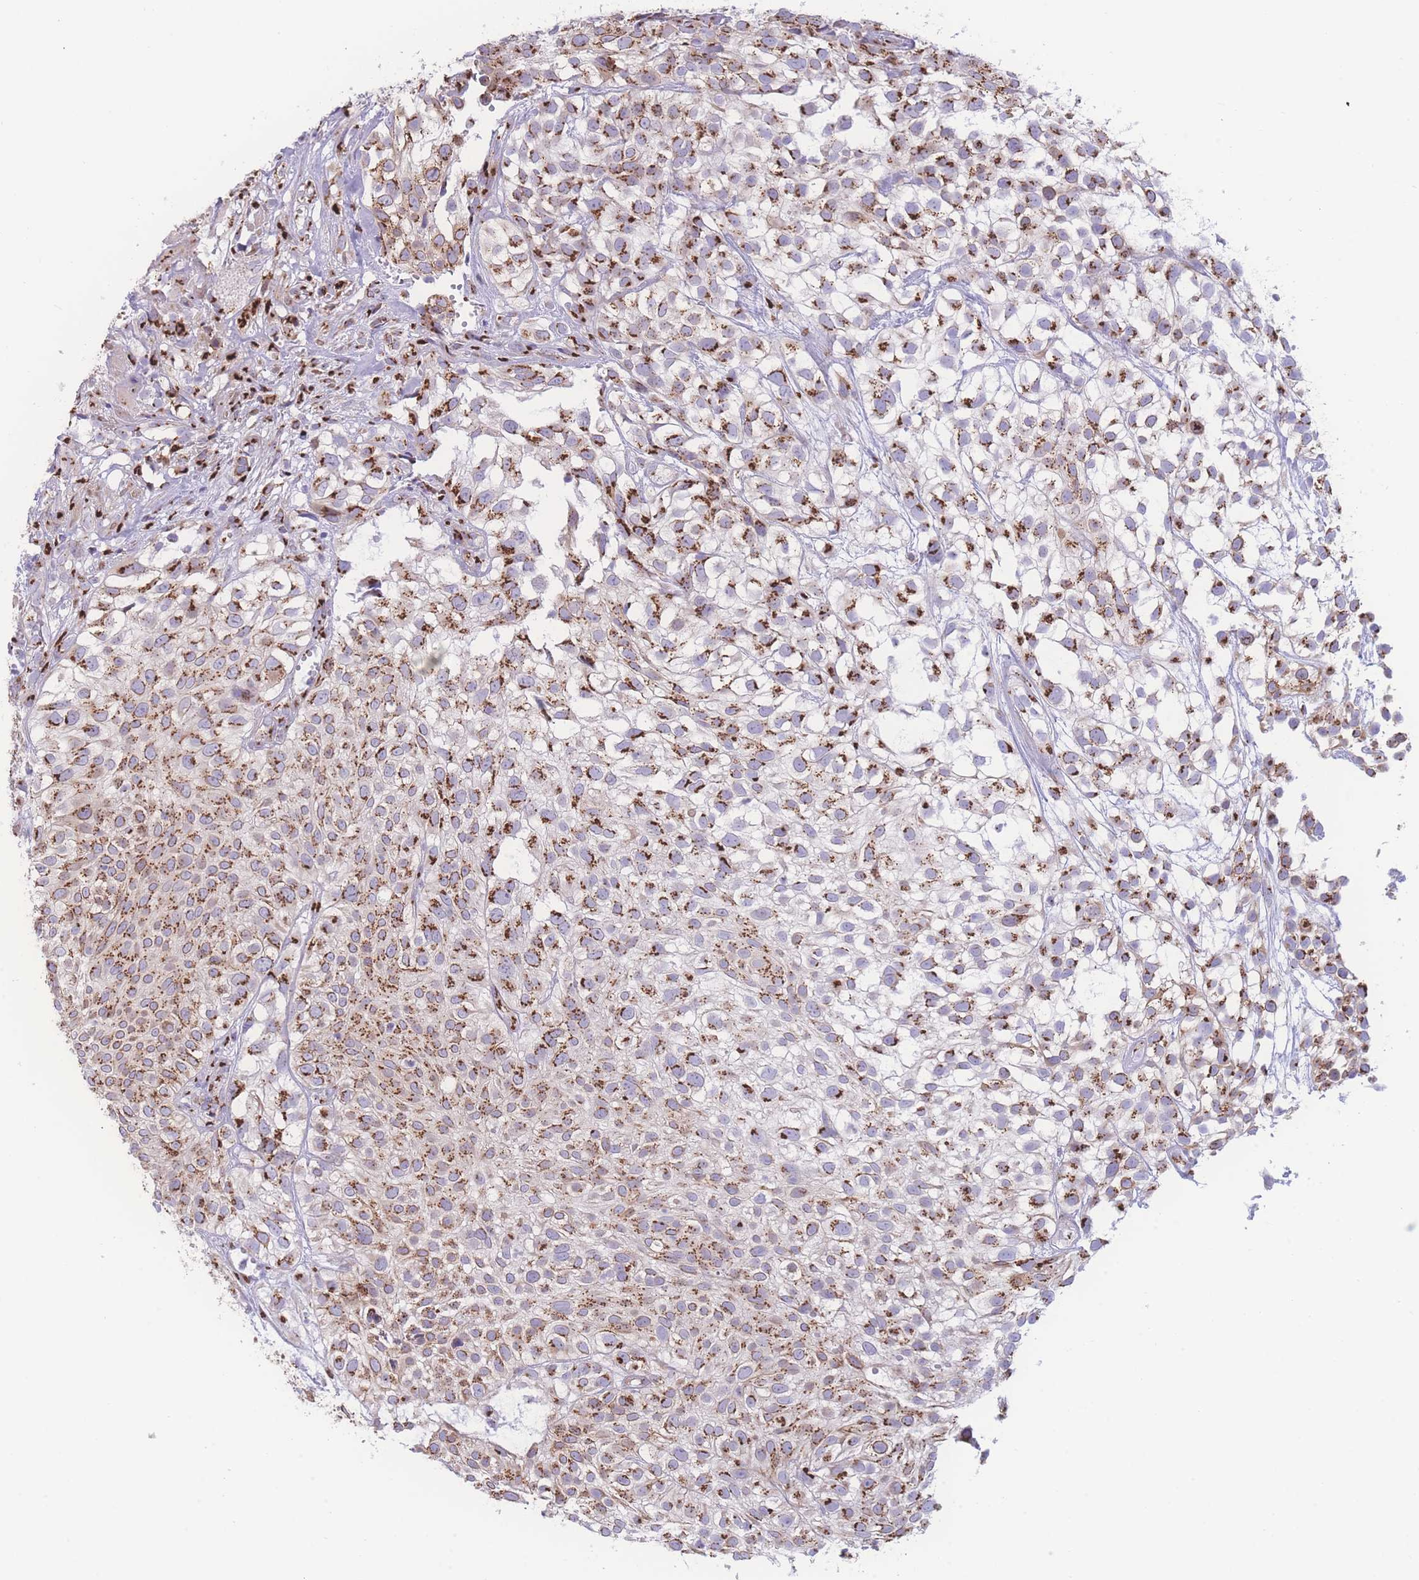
{"staining": {"intensity": "strong", "quantity": "25%-75%", "location": "cytoplasmic/membranous"}, "tissue": "urothelial cancer", "cell_type": "Tumor cells", "image_type": "cancer", "snomed": [{"axis": "morphology", "description": "Urothelial carcinoma, High grade"}, {"axis": "topography", "description": "Urinary bladder"}], "caption": "Strong cytoplasmic/membranous staining for a protein is seen in approximately 25%-75% of tumor cells of urothelial cancer using immunohistochemistry.", "gene": "GOLM2", "patient": {"sex": "male", "age": 56}}